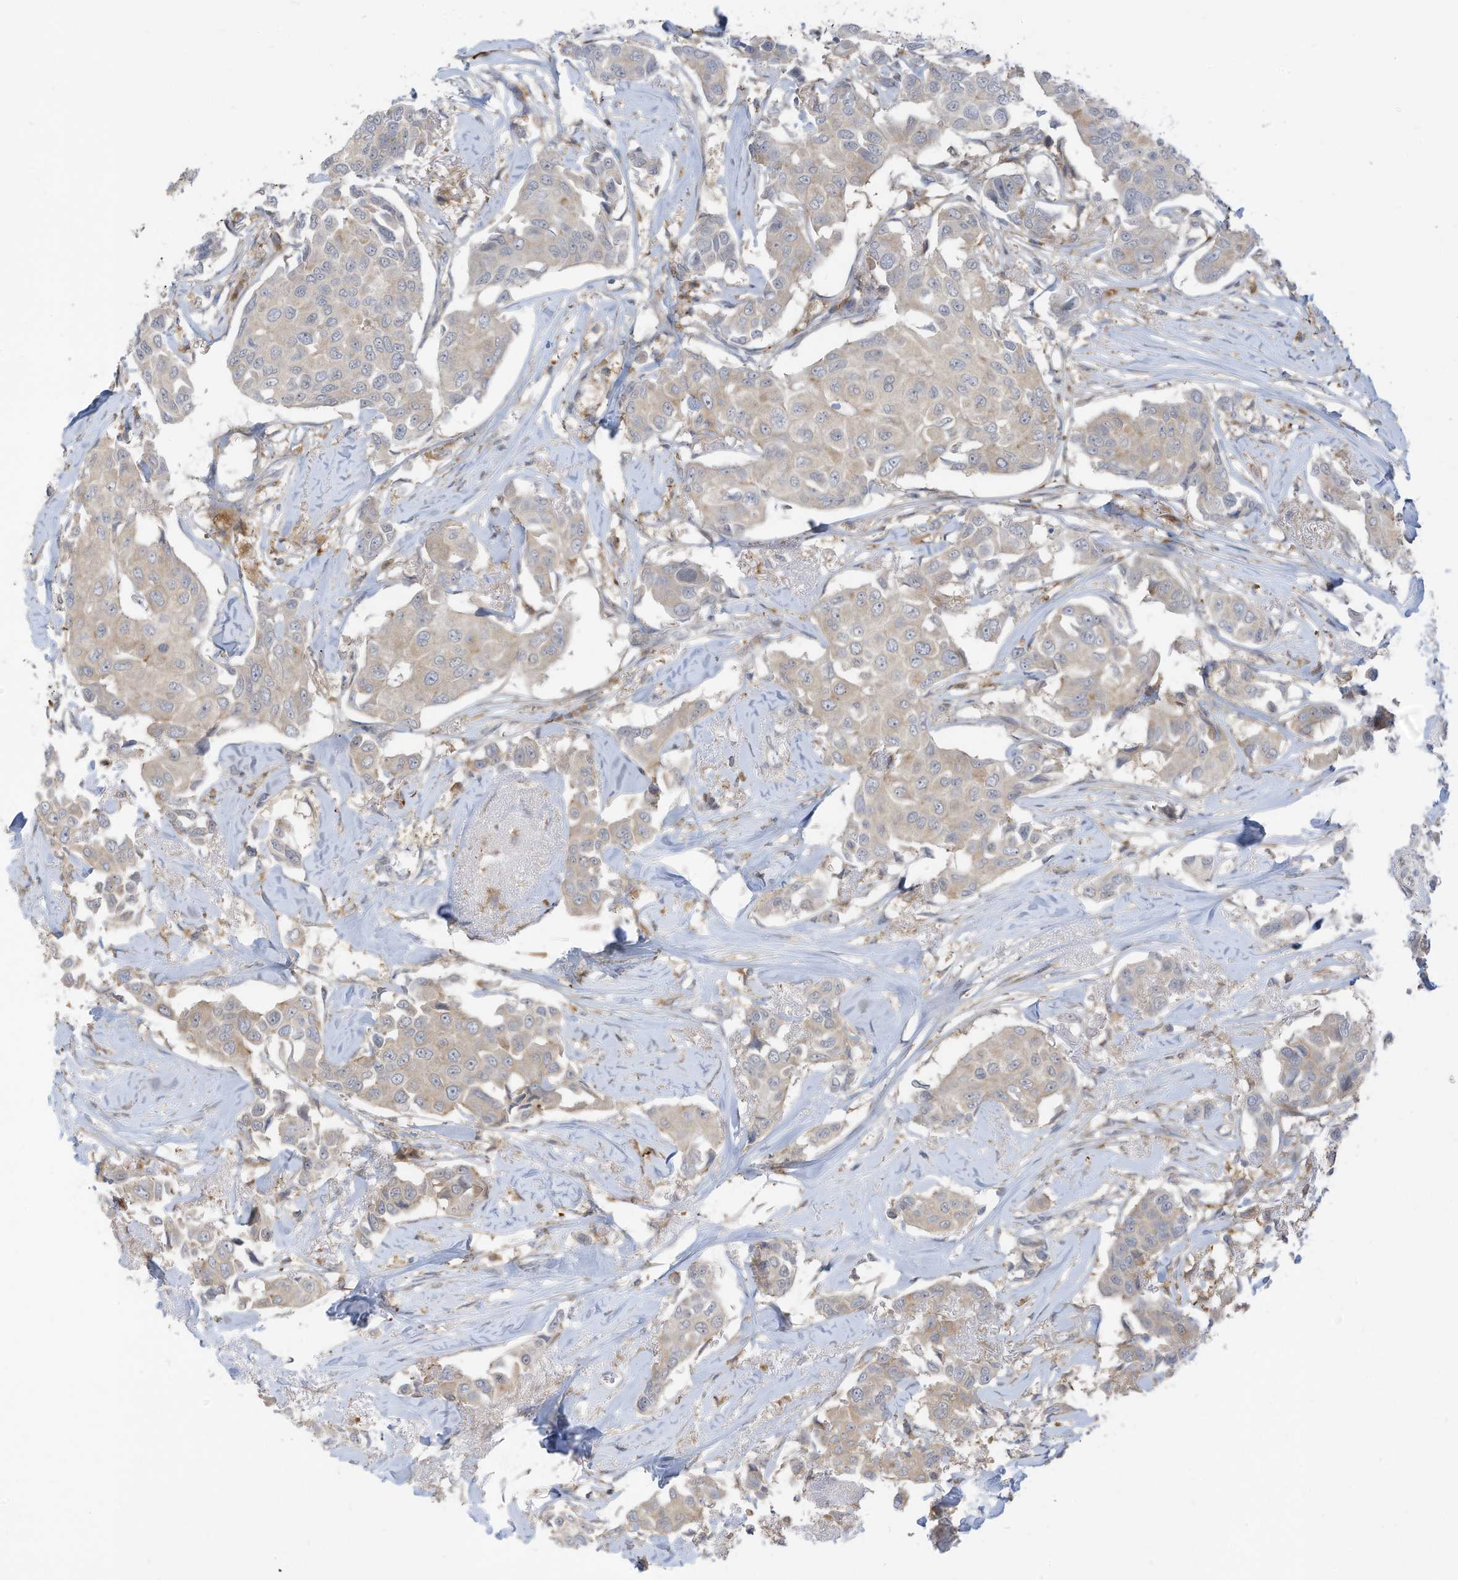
{"staining": {"intensity": "negative", "quantity": "none", "location": "none"}, "tissue": "breast cancer", "cell_type": "Tumor cells", "image_type": "cancer", "snomed": [{"axis": "morphology", "description": "Duct carcinoma"}, {"axis": "topography", "description": "Breast"}], "caption": "Immunohistochemical staining of breast cancer shows no significant expression in tumor cells.", "gene": "DZIP3", "patient": {"sex": "female", "age": 80}}